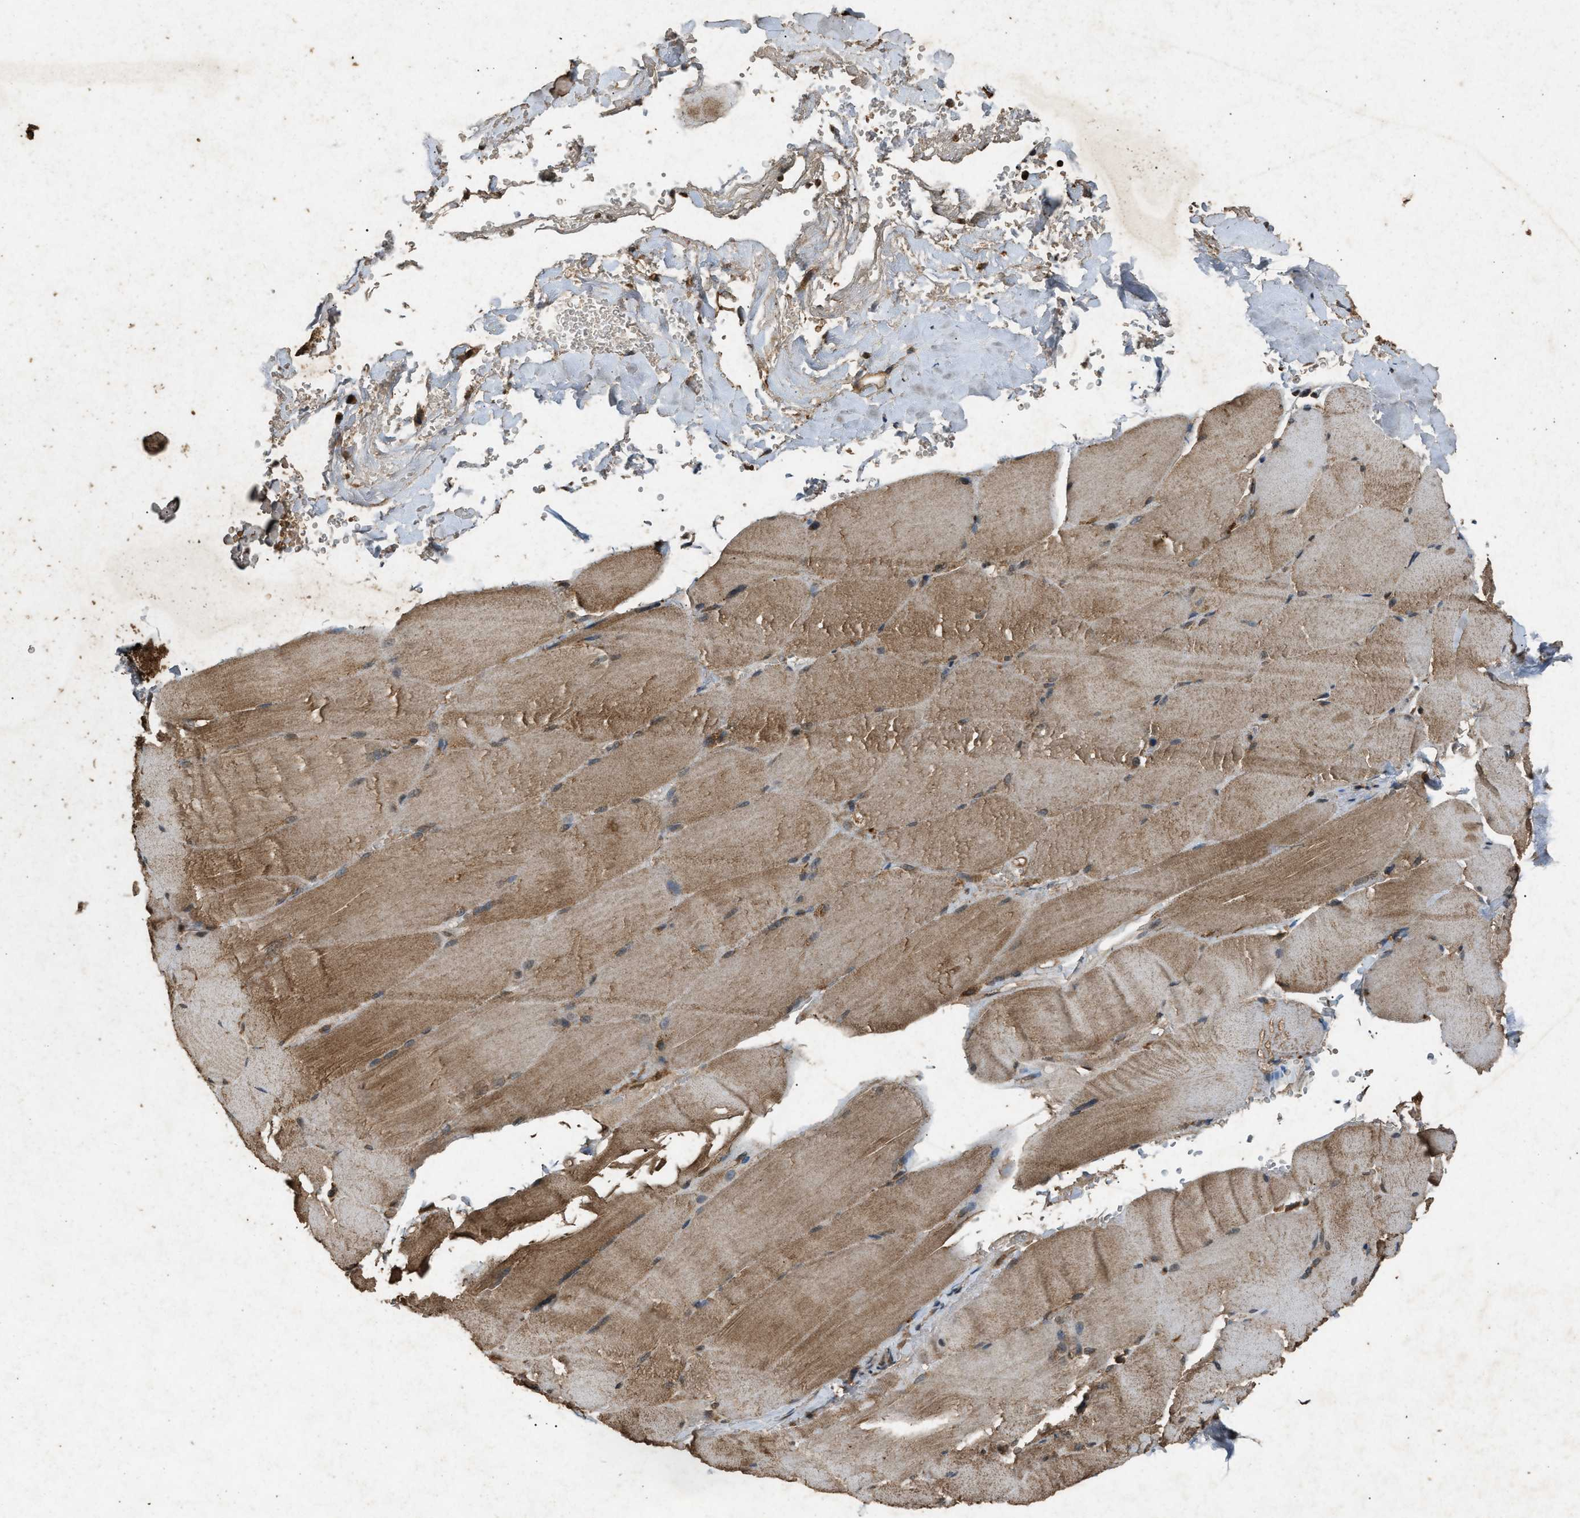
{"staining": {"intensity": "moderate", "quantity": ">75%", "location": "cytoplasmic/membranous"}, "tissue": "skeletal muscle", "cell_type": "Myocytes", "image_type": "normal", "snomed": [{"axis": "morphology", "description": "Normal tissue, NOS"}, {"axis": "topography", "description": "Skin"}, {"axis": "topography", "description": "Skeletal muscle"}], "caption": "The micrograph shows staining of benign skeletal muscle, revealing moderate cytoplasmic/membranous protein positivity (brown color) within myocytes. The staining was performed using DAB (3,3'-diaminobenzidine), with brown indicating positive protein expression. Nuclei are stained blue with hematoxylin.", "gene": "OAS1", "patient": {"sex": "male", "age": 83}}